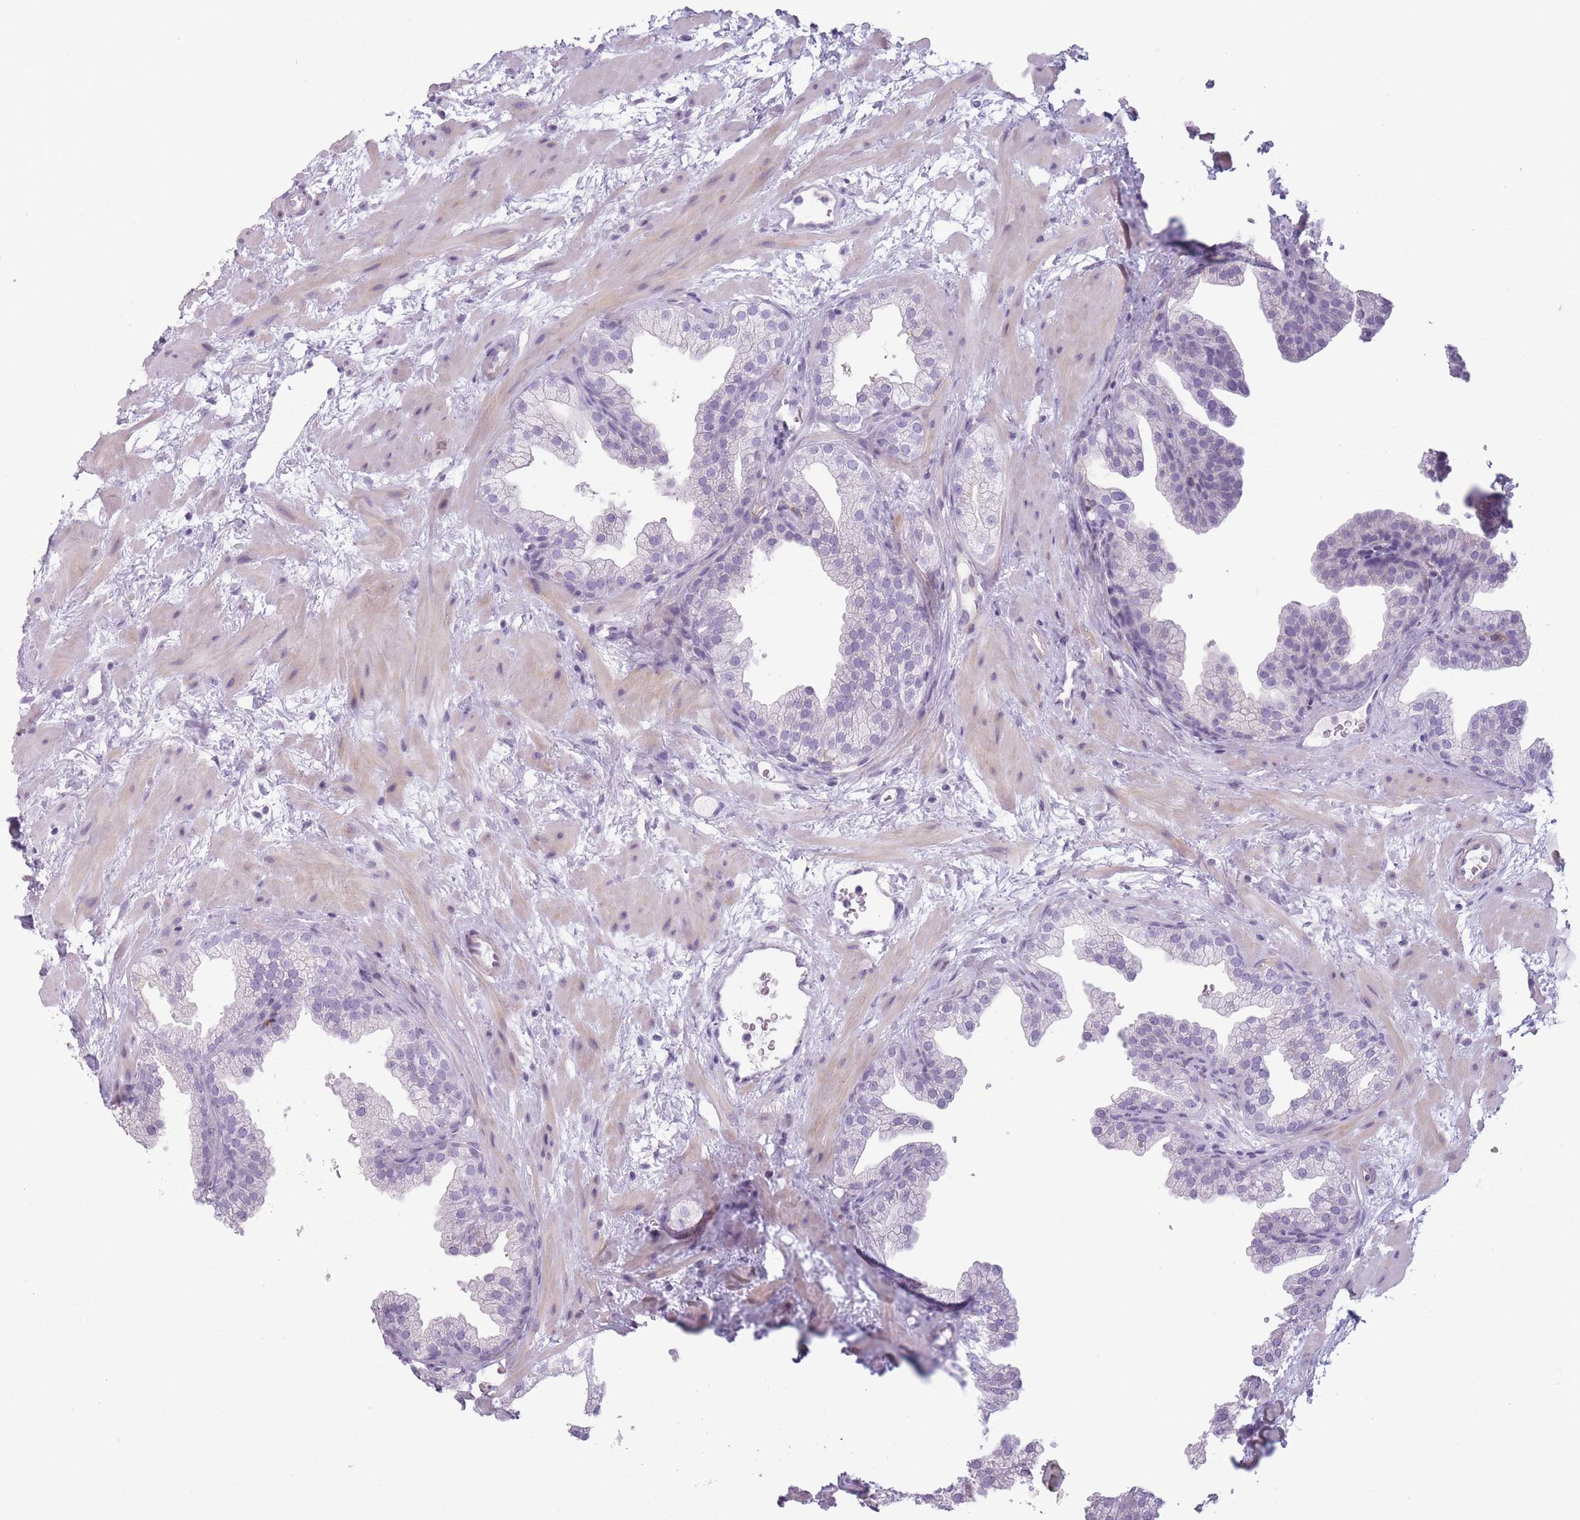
{"staining": {"intensity": "negative", "quantity": "none", "location": "none"}, "tissue": "prostate", "cell_type": "Glandular cells", "image_type": "normal", "snomed": [{"axis": "morphology", "description": "Normal tissue, NOS"}, {"axis": "topography", "description": "Prostate"}], "caption": "High power microscopy photomicrograph of an IHC image of normal prostate, revealing no significant expression in glandular cells.", "gene": "GGT1", "patient": {"sex": "male", "age": 37}}